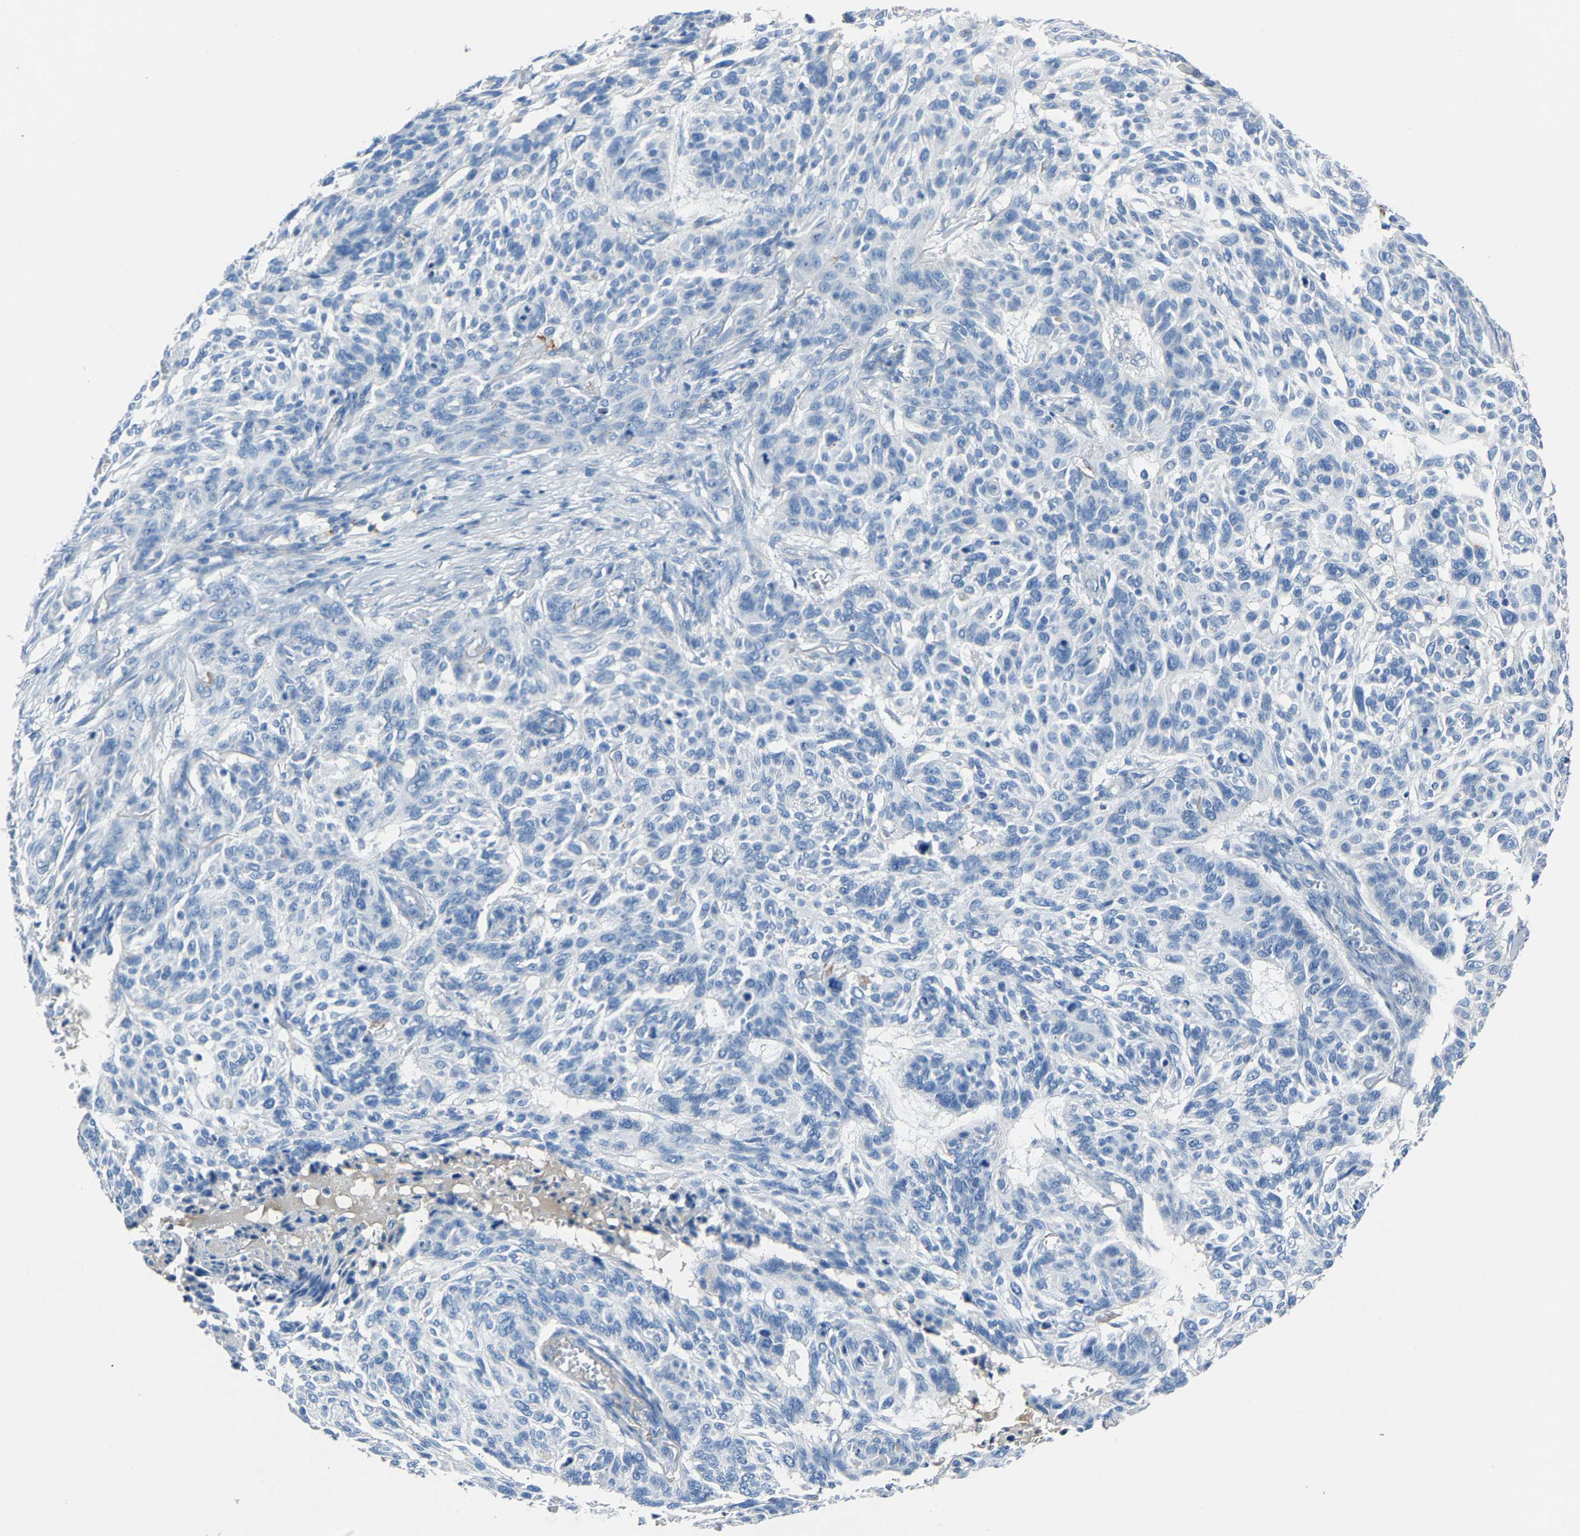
{"staining": {"intensity": "negative", "quantity": "none", "location": "none"}, "tissue": "skin cancer", "cell_type": "Tumor cells", "image_type": "cancer", "snomed": [{"axis": "morphology", "description": "Basal cell carcinoma"}, {"axis": "topography", "description": "Skin"}], "caption": "There is no significant expression in tumor cells of skin cancer (basal cell carcinoma).", "gene": "DNAAF5", "patient": {"sex": "male", "age": 85}}